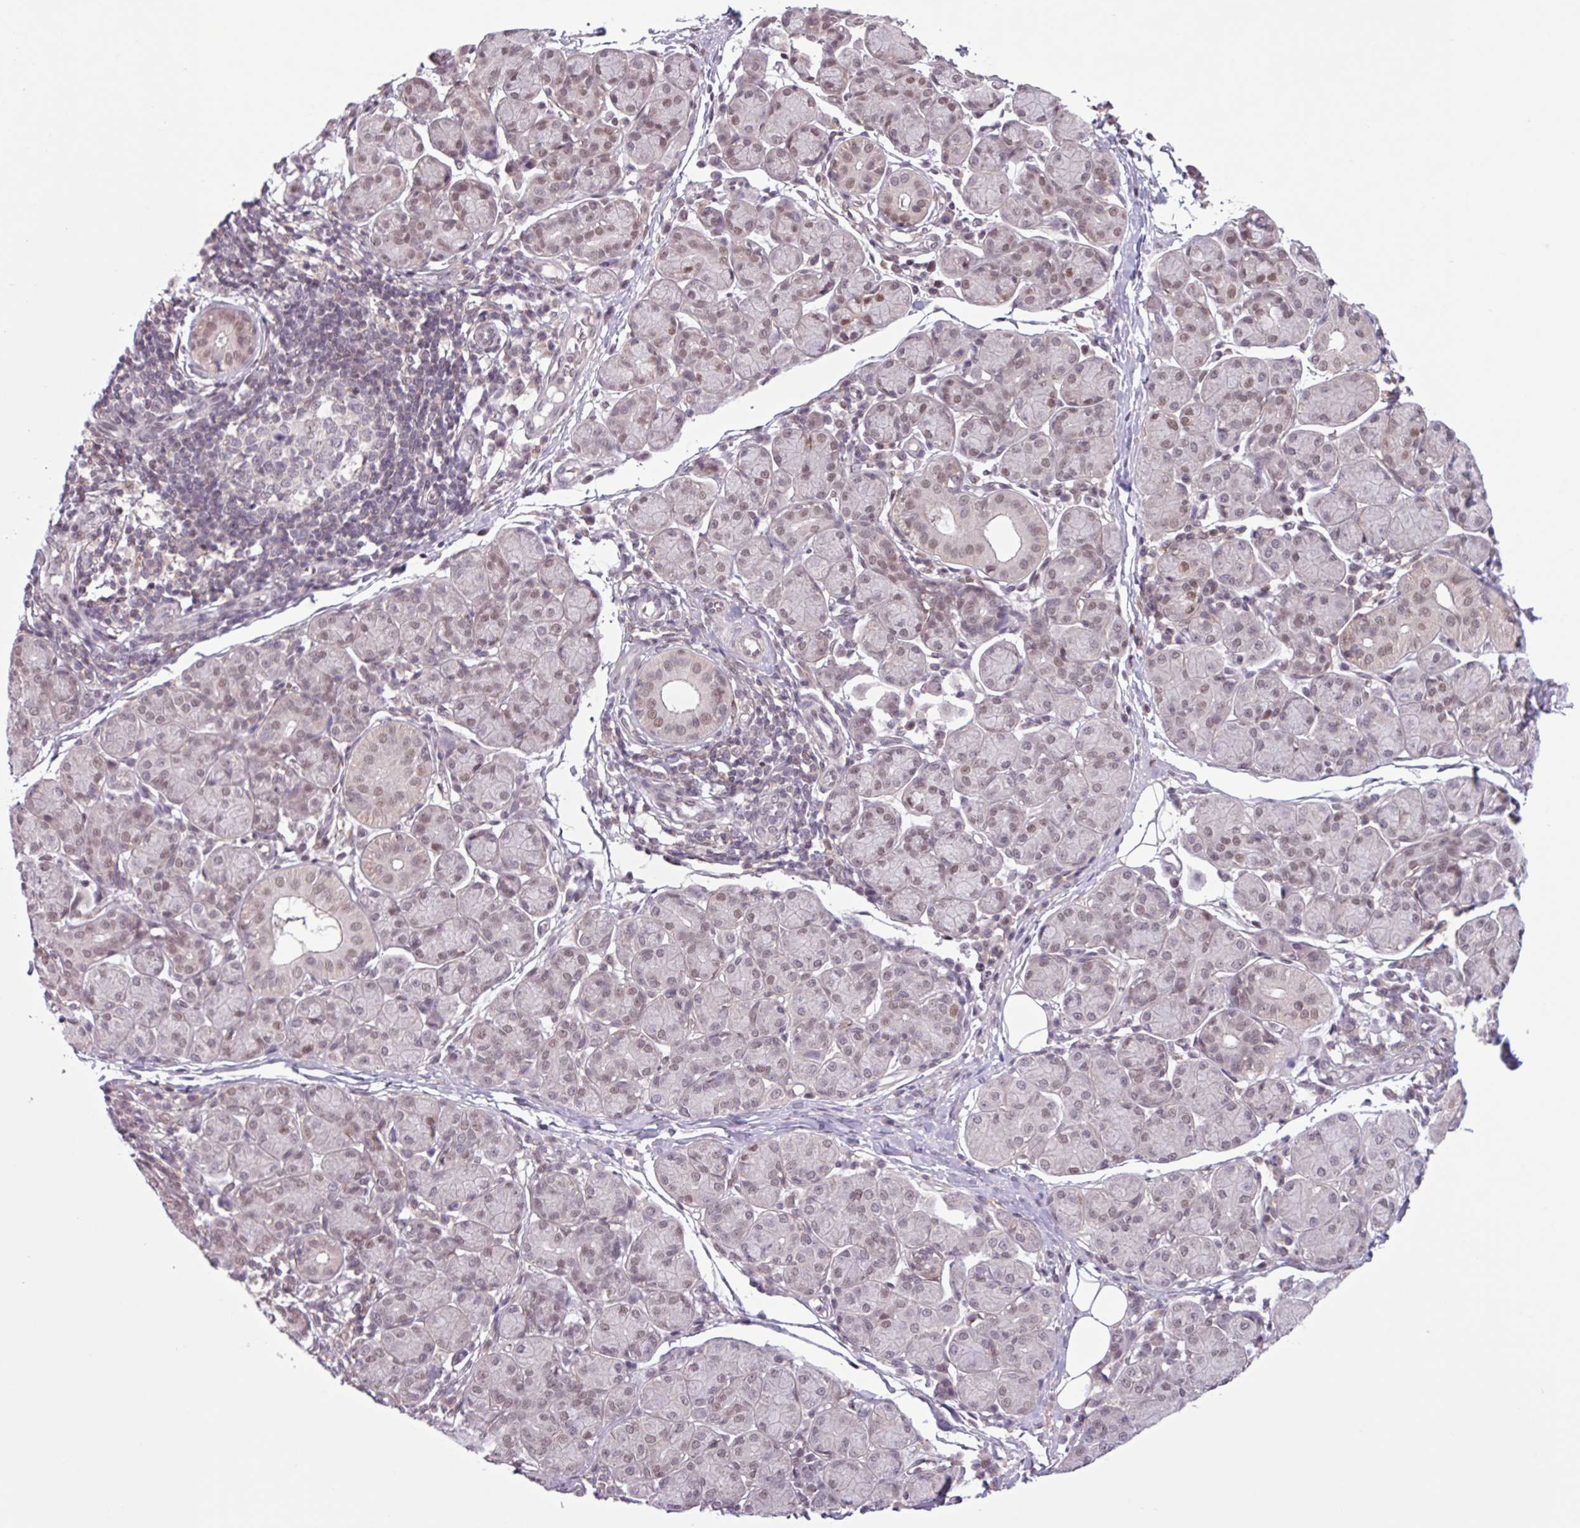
{"staining": {"intensity": "moderate", "quantity": "25%-75%", "location": "nuclear"}, "tissue": "salivary gland", "cell_type": "Glandular cells", "image_type": "normal", "snomed": [{"axis": "morphology", "description": "Normal tissue, NOS"}, {"axis": "morphology", "description": "Inflammation, NOS"}, {"axis": "topography", "description": "Lymph node"}, {"axis": "topography", "description": "Salivary gland"}], "caption": "Immunohistochemistry (IHC) (DAB) staining of normal salivary gland reveals moderate nuclear protein expression in about 25%-75% of glandular cells.", "gene": "NOTCH2", "patient": {"sex": "male", "age": 3}}